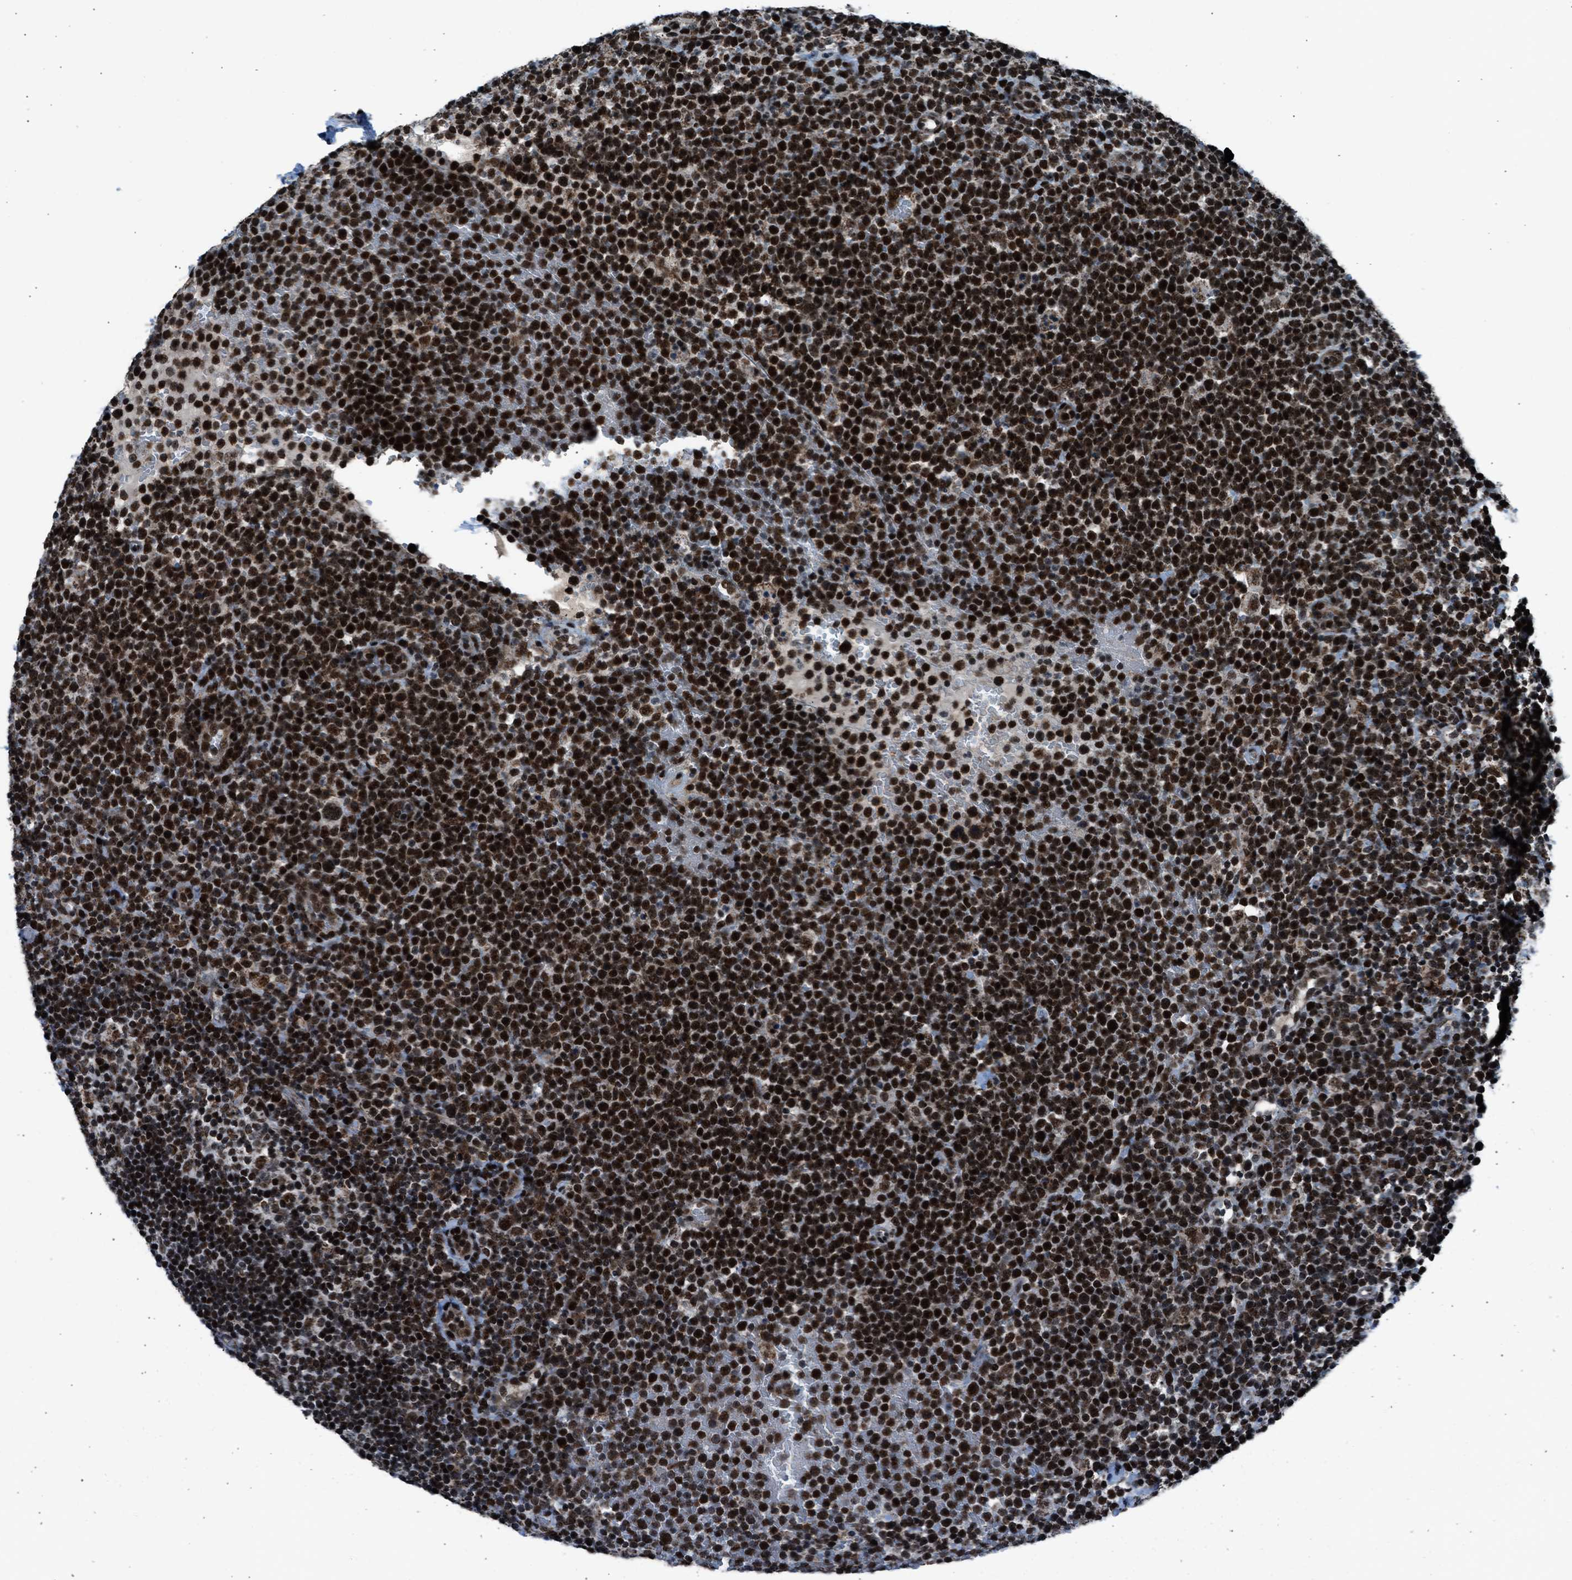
{"staining": {"intensity": "strong", "quantity": ">75%", "location": "nuclear"}, "tissue": "lymphoma", "cell_type": "Tumor cells", "image_type": "cancer", "snomed": [{"axis": "morphology", "description": "Malignant lymphoma, non-Hodgkin's type, High grade"}, {"axis": "topography", "description": "Lymph node"}], "caption": "High-grade malignant lymphoma, non-Hodgkin's type tissue exhibits strong nuclear expression in approximately >75% of tumor cells, visualized by immunohistochemistry. The staining is performed using DAB (3,3'-diaminobenzidine) brown chromogen to label protein expression. The nuclei are counter-stained blue using hematoxylin.", "gene": "MORC3", "patient": {"sex": "male", "age": 61}}